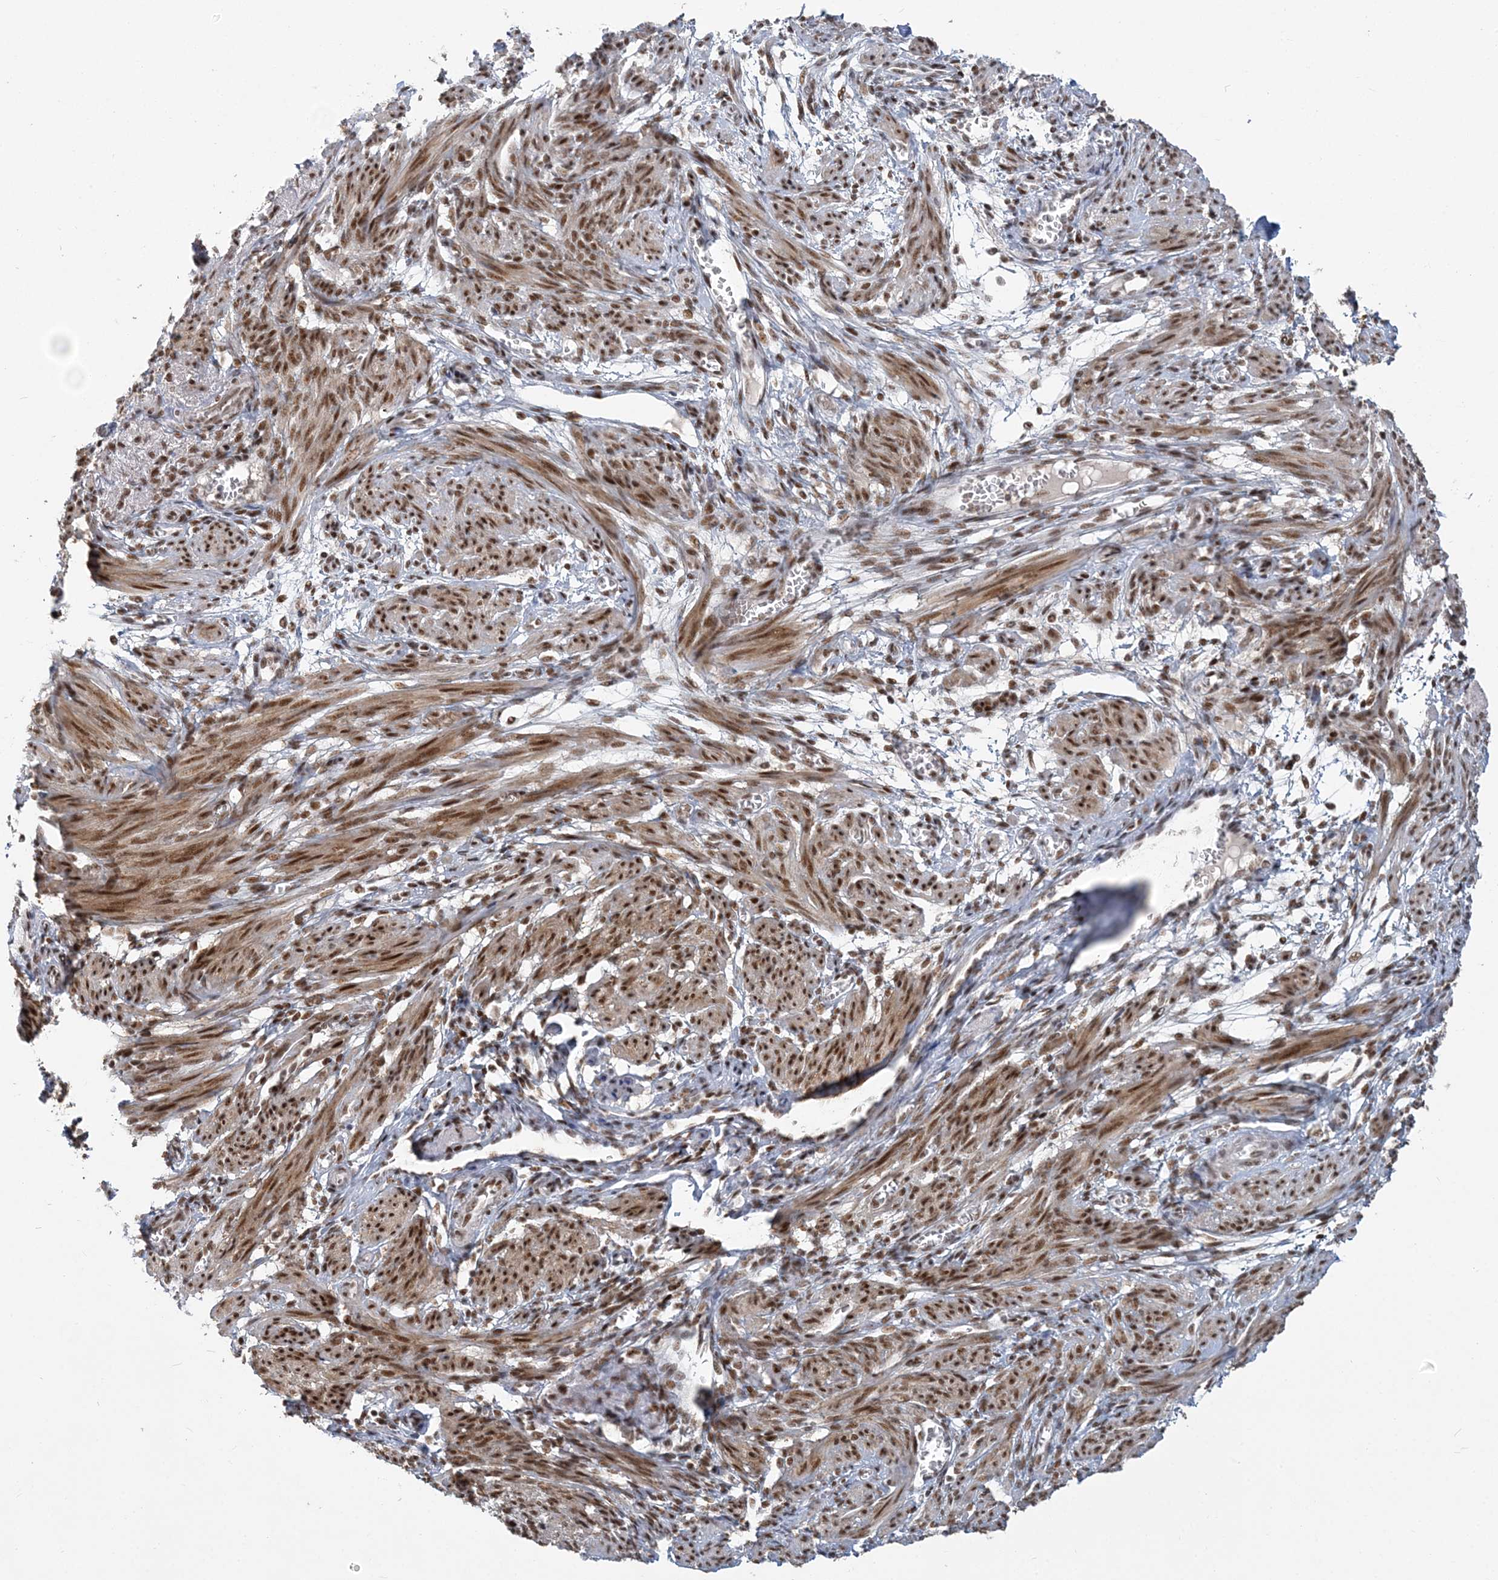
{"staining": {"intensity": "strong", "quantity": ">75%", "location": "cytoplasmic/membranous,nuclear"}, "tissue": "smooth muscle", "cell_type": "Smooth muscle cells", "image_type": "normal", "snomed": [{"axis": "morphology", "description": "Normal tissue, NOS"}, {"axis": "topography", "description": "Smooth muscle"}], "caption": "Immunohistochemical staining of benign human smooth muscle demonstrates >75% levels of strong cytoplasmic/membranous,nuclear protein expression in approximately >75% of smooth muscle cells. Using DAB (3,3'-diaminobenzidine) (brown) and hematoxylin (blue) stains, captured at high magnification using brightfield microscopy.", "gene": "PLRG1", "patient": {"sex": "female", "age": 39}}